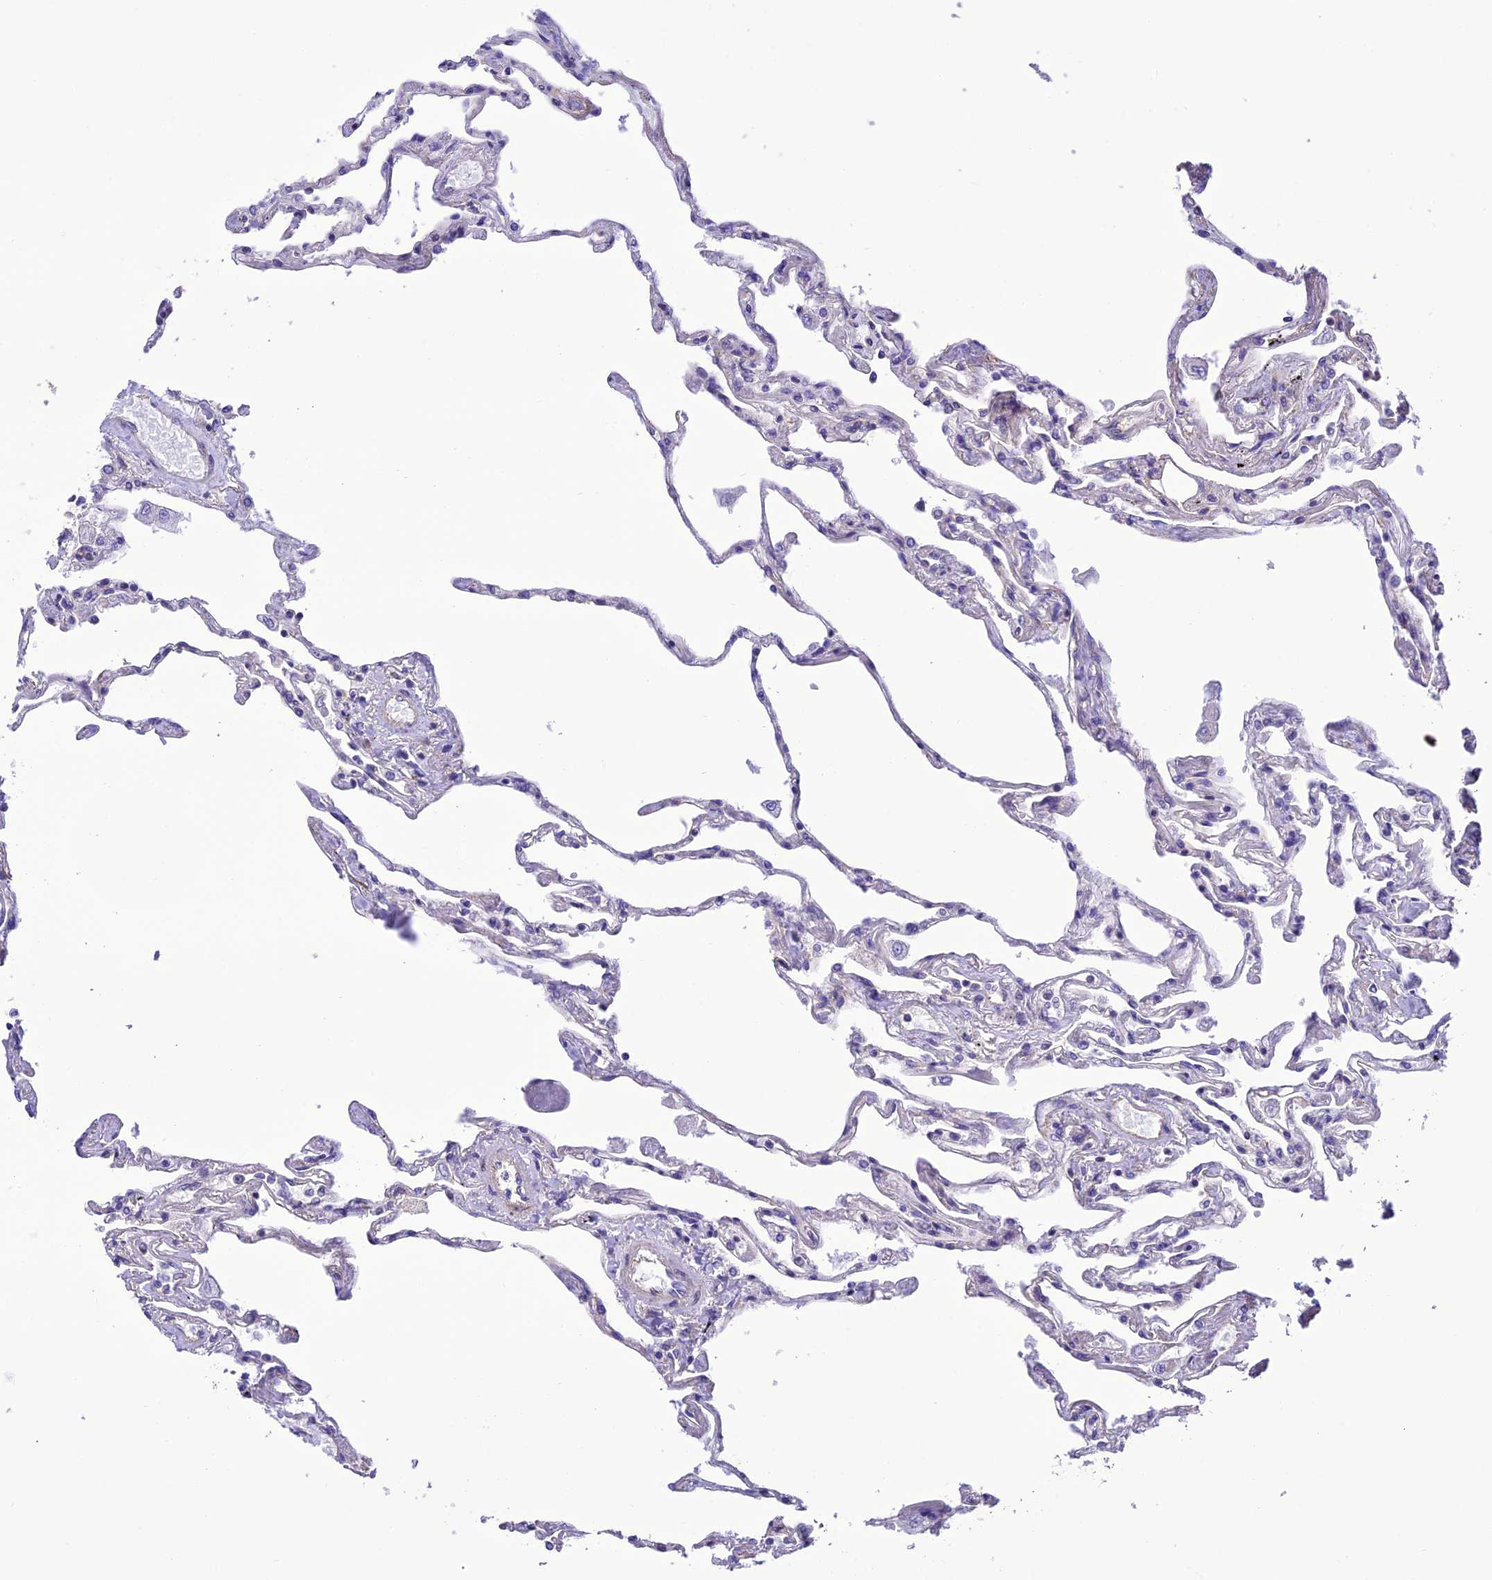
{"staining": {"intensity": "weak", "quantity": "<25%", "location": "cytoplasmic/membranous"}, "tissue": "lung", "cell_type": "Alveolar cells", "image_type": "normal", "snomed": [{"axis": "morphology", "description": "Normal tissue, NOS"}, {"axis": "topography", "description": "Lung"}], "caption": "Immunohistochemistry histopathology image of normal lung: human lung stained with DAB displays no significant protein expression in alveolar cells.", "gene": "MAP3K12", "patient": {"sex": "female", "age": 67}}